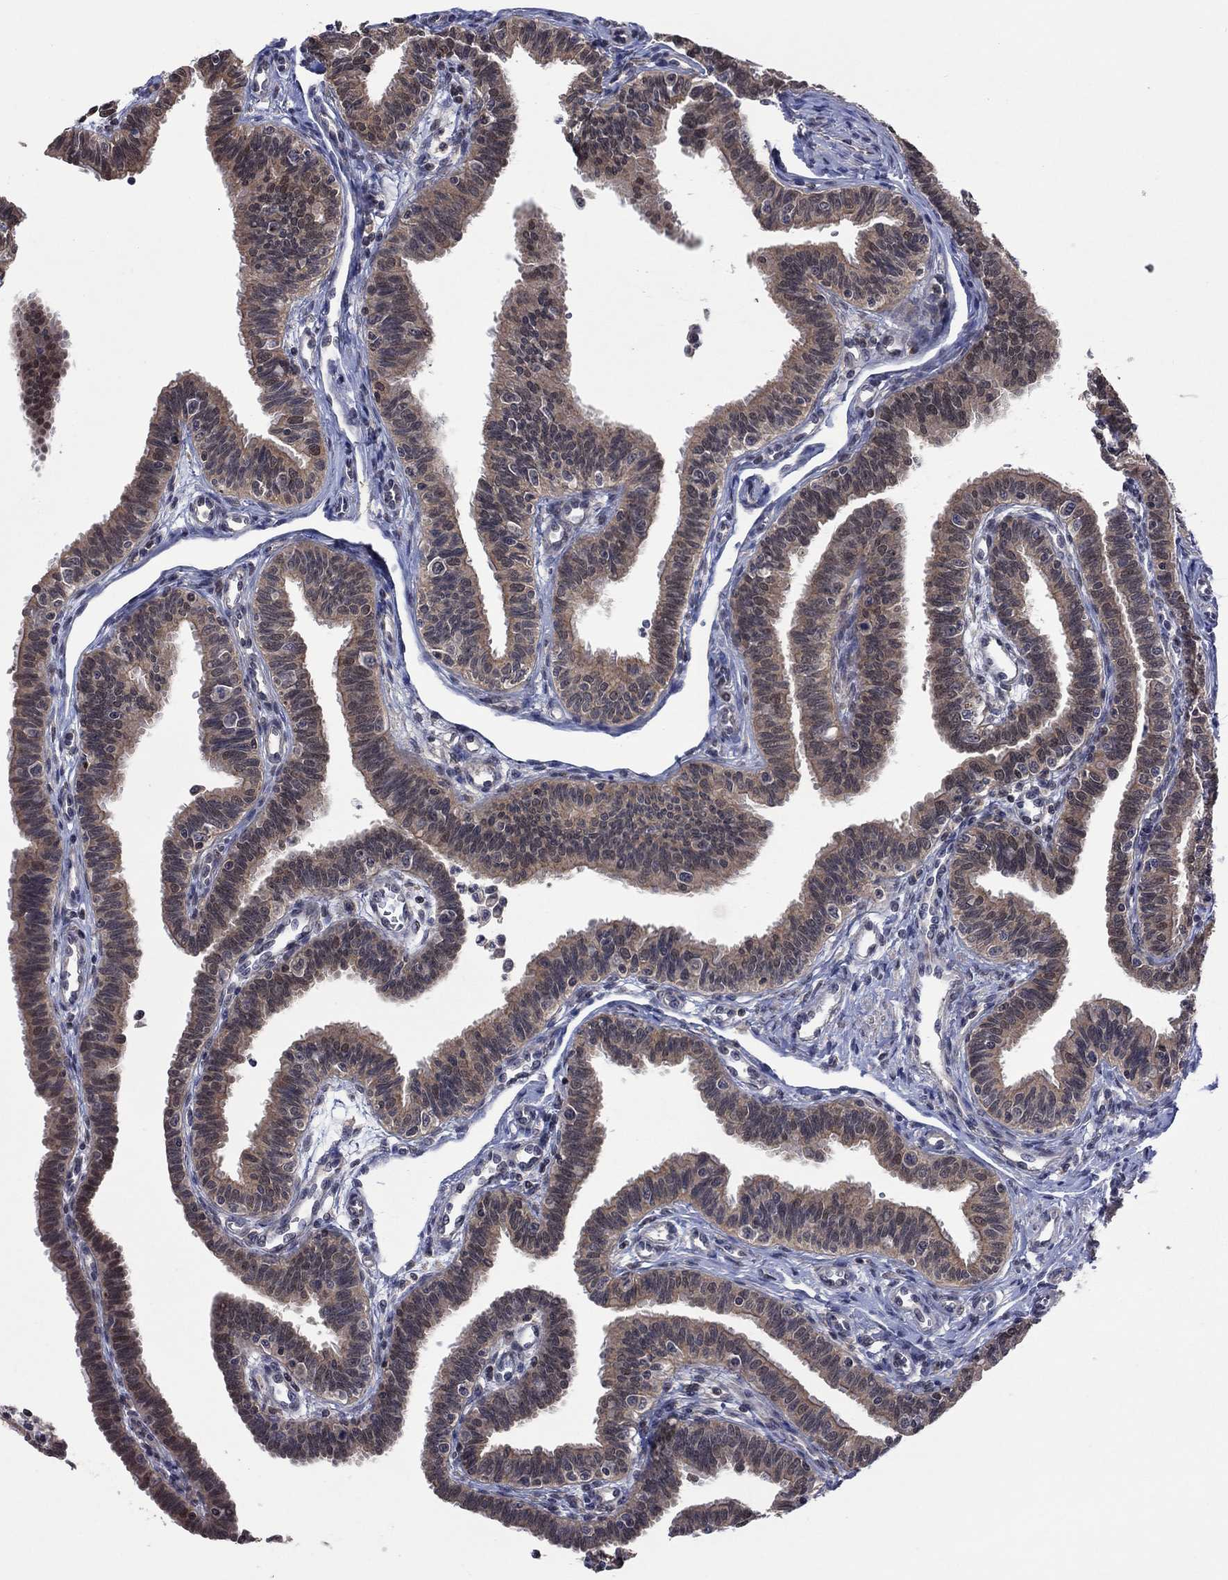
{"staining": {"intensity": "moderate", "quantity": ">75%", "location": "cytoplasmic/membranous"}, "tissue": "fallopian tube", "cell_type": "Glandular cells", "image_type": "normal", "snomed": [{"axis": "morphology", "description": "Normal tissue, NOS"}, {"axis": "topography", "description": "Fallopian tube"}], "caption": "This is a micrograph of immunohistochemistry (IHC) staining of benign fallopian tube, which shows moderate staining in the cytoplasmic/membranous of glandular cells.", "gene": "IAH1", "patient": {"sex": "female", "age": 36}}